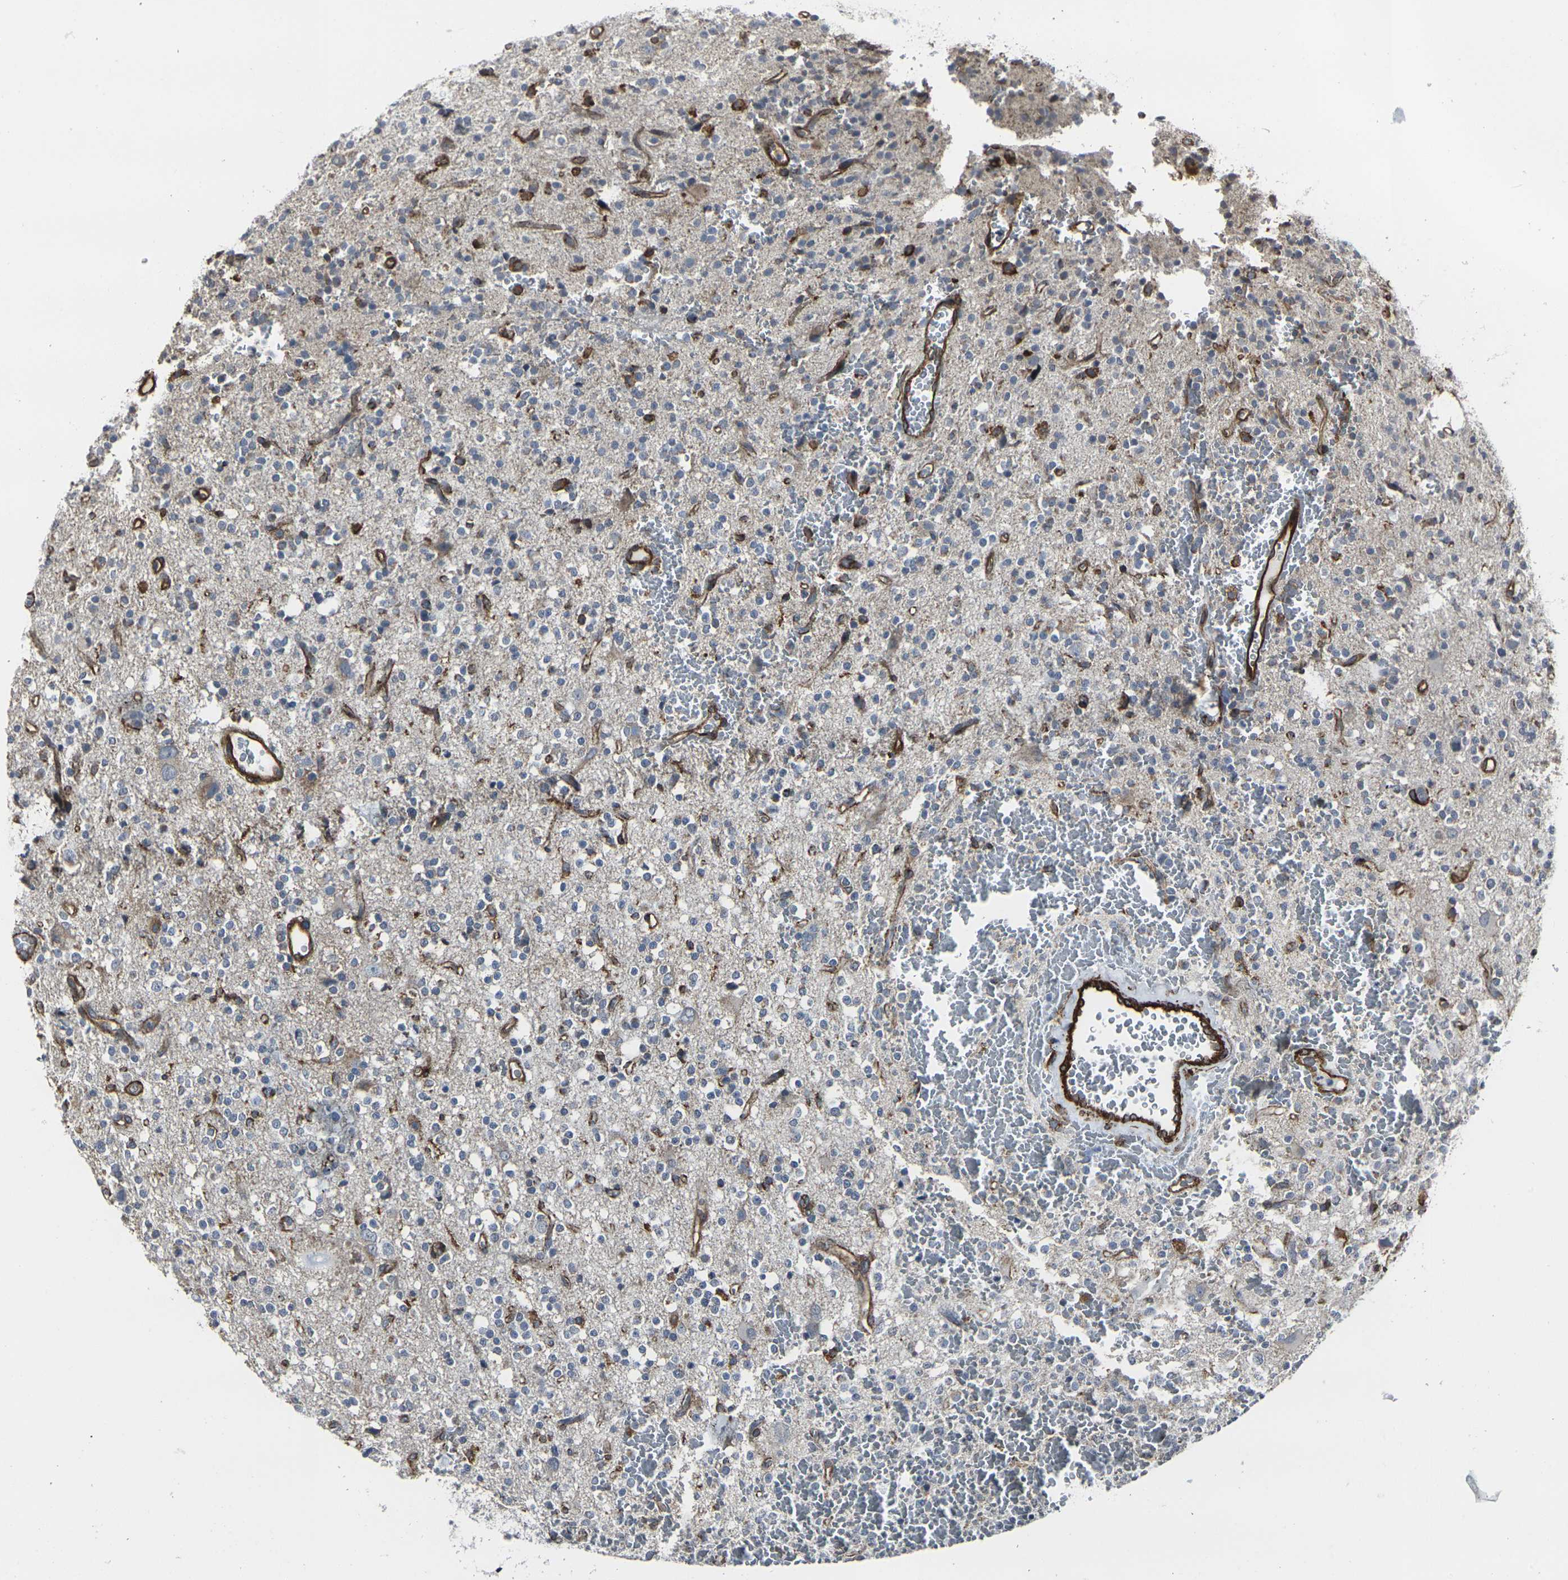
{"staining": {"intensity": "strong", "quantity": "<25%", "location": "cytoplasmic/membranous"}, "tissue": "glioma", "cell_type": "Tumor cells", "image_type": "cancer", "snomed": [{"axis": "morphology", "description": "Glioma, malignant, High grade"}, {"axis": "topography", "description": "Brain"}], "caption": "Protein analysis of glioma tissue reveals strong cytoplasmic/membranous positivity in about <25% of tumor cells.", "gene": "MYOF", "patient": {"sex": "male", "age": 47}}